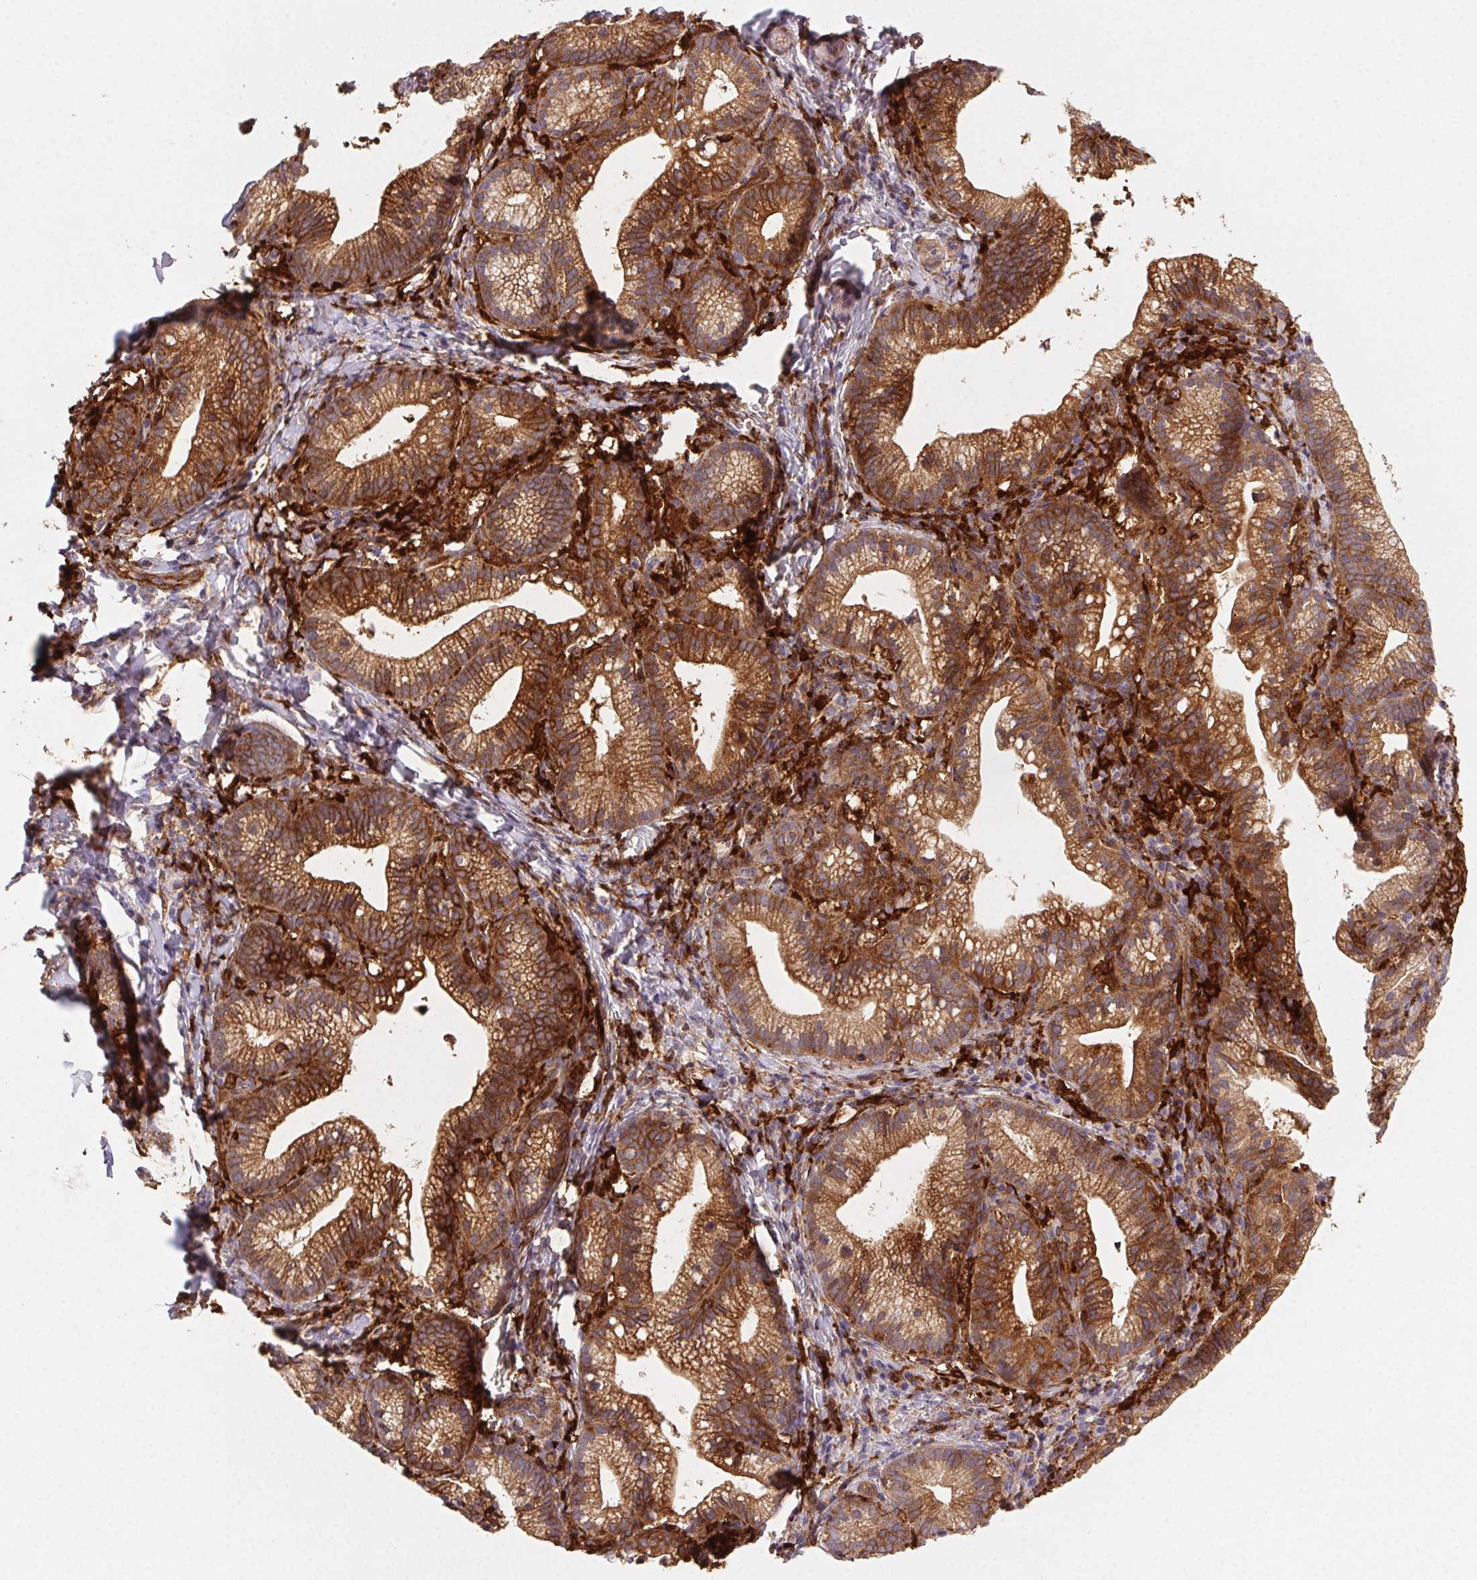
{"staining": {"intensity": "strong", "quantity": ">75%", "location": "cytoplasmic/membranous"}, "tissue": "cervical cancer", "cell_type": "Tumor cells", "image_type": "cancer", "snomed": [{"axis": "morphology", "description": "Normal tissue, NOS"}, {"axis": "morphology", "description": "Adenocarcinoma, NOS"}, {"axis": "topography", "description": "Cervix"}], "caption": "Immunohistochemistry (IHC) photomicrograph of human cervical adenocarcinoma stained for a protein (brown), which exhibits high levels of strong cytoplasmic/membranous expression in about >75% of tumor cells.", "gene": "GBP1", "patient": {"sex": "female", "age": 44}}